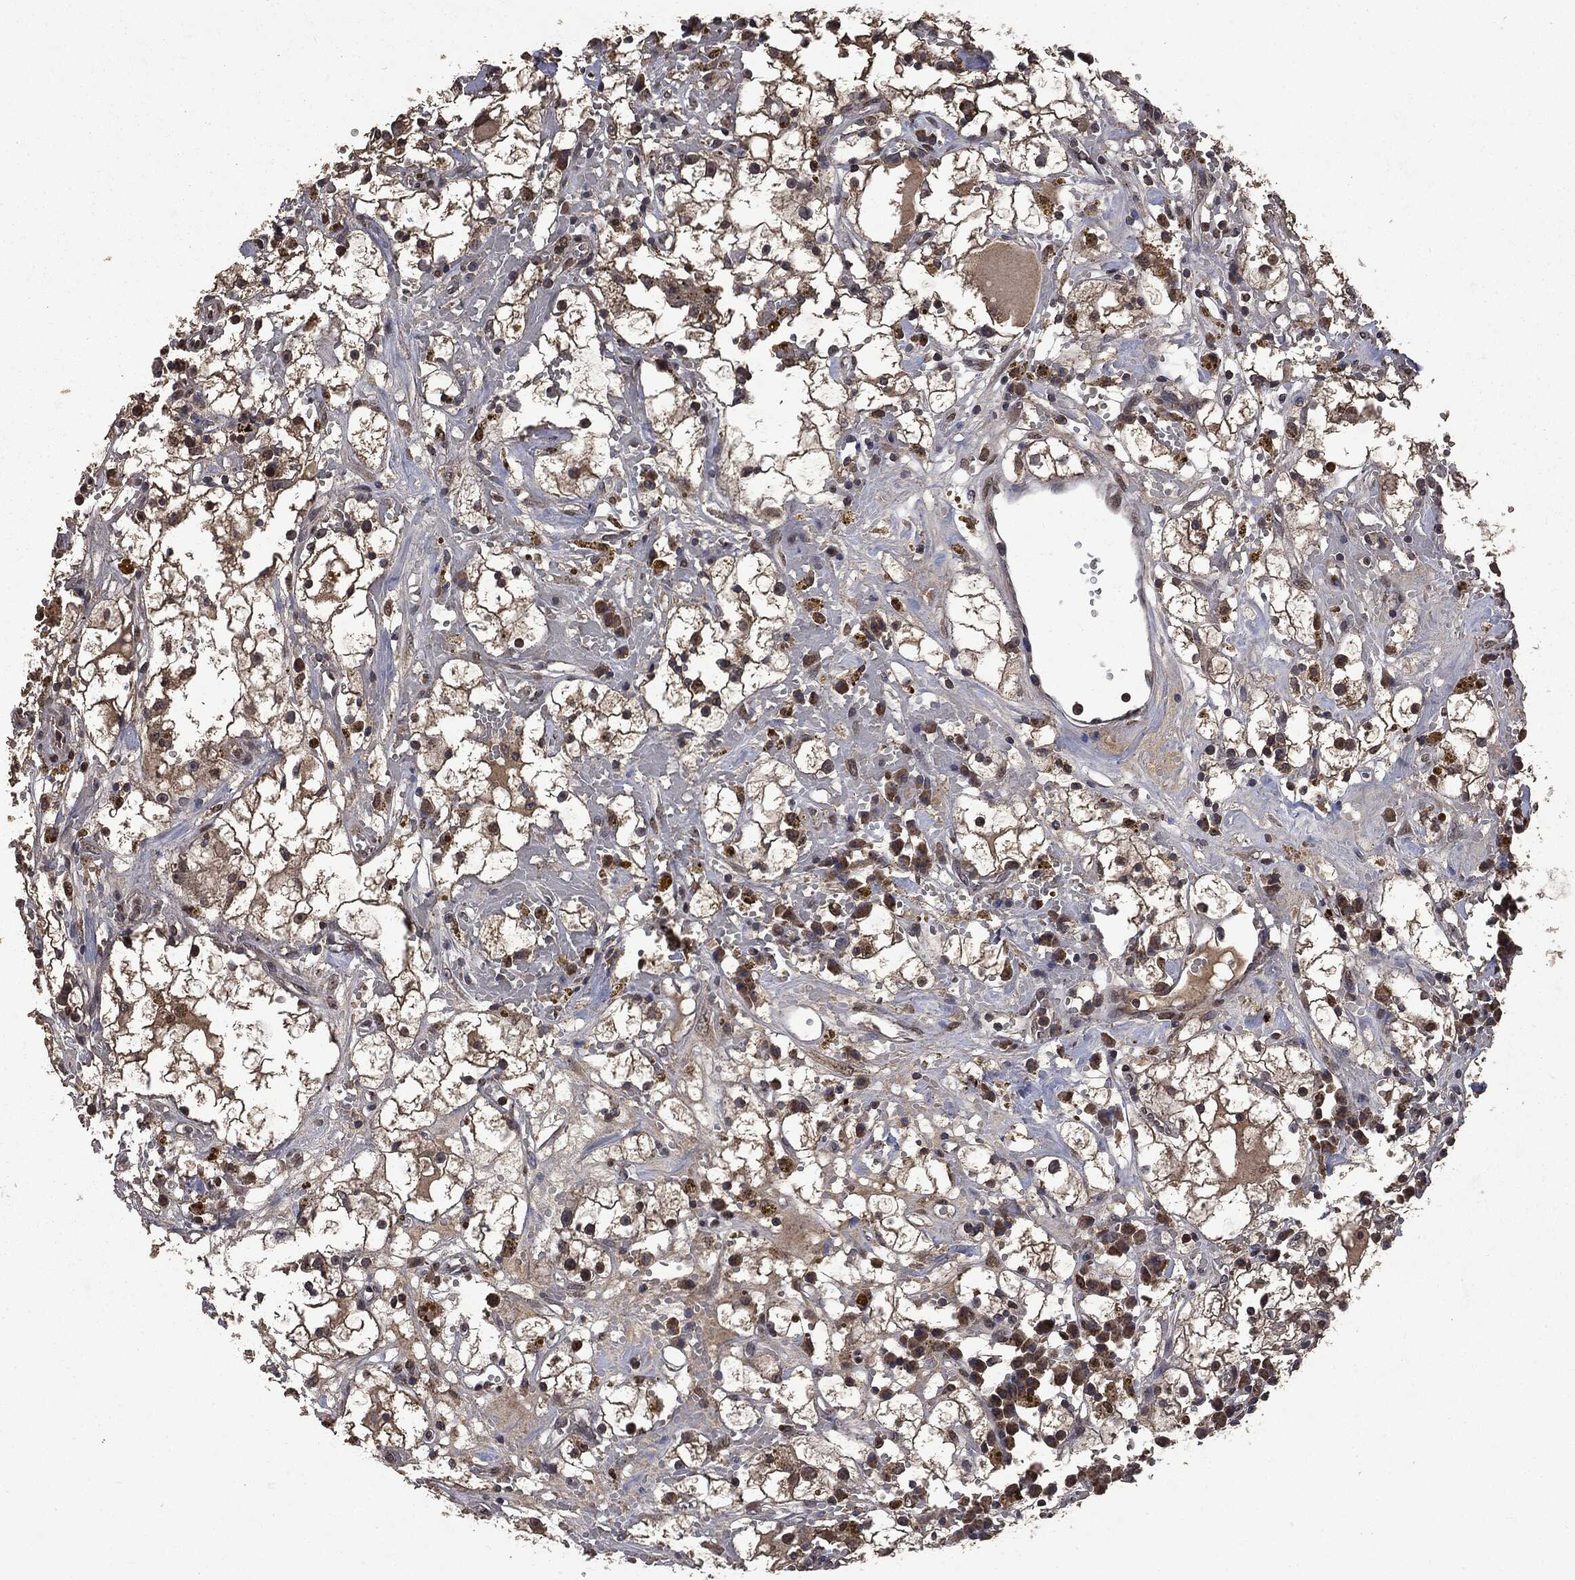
{"staining": {"intensity": "weak", "quantity": ">75%", "location": "cytoplasmic/membranous"}, "tissue": "renal cancer", "cell_type": "Tumor cells", "image_type": "cancer", "snomed": [{"axis": "morphology", "description": "Adenocarcinoma, NOS"}, {"axis": "topography", "description": "Kidney"}], "caption": "A histopathology image of human renal adenocarcinoma stained for a protein demonstrates weak cytoplasmic/membranous brown staining in tumor cells. (DAB IHC with brightfield microscopy, high magnification).", "gene": "PPP6R2", "patient": {"sex": "male", "age": 56}}